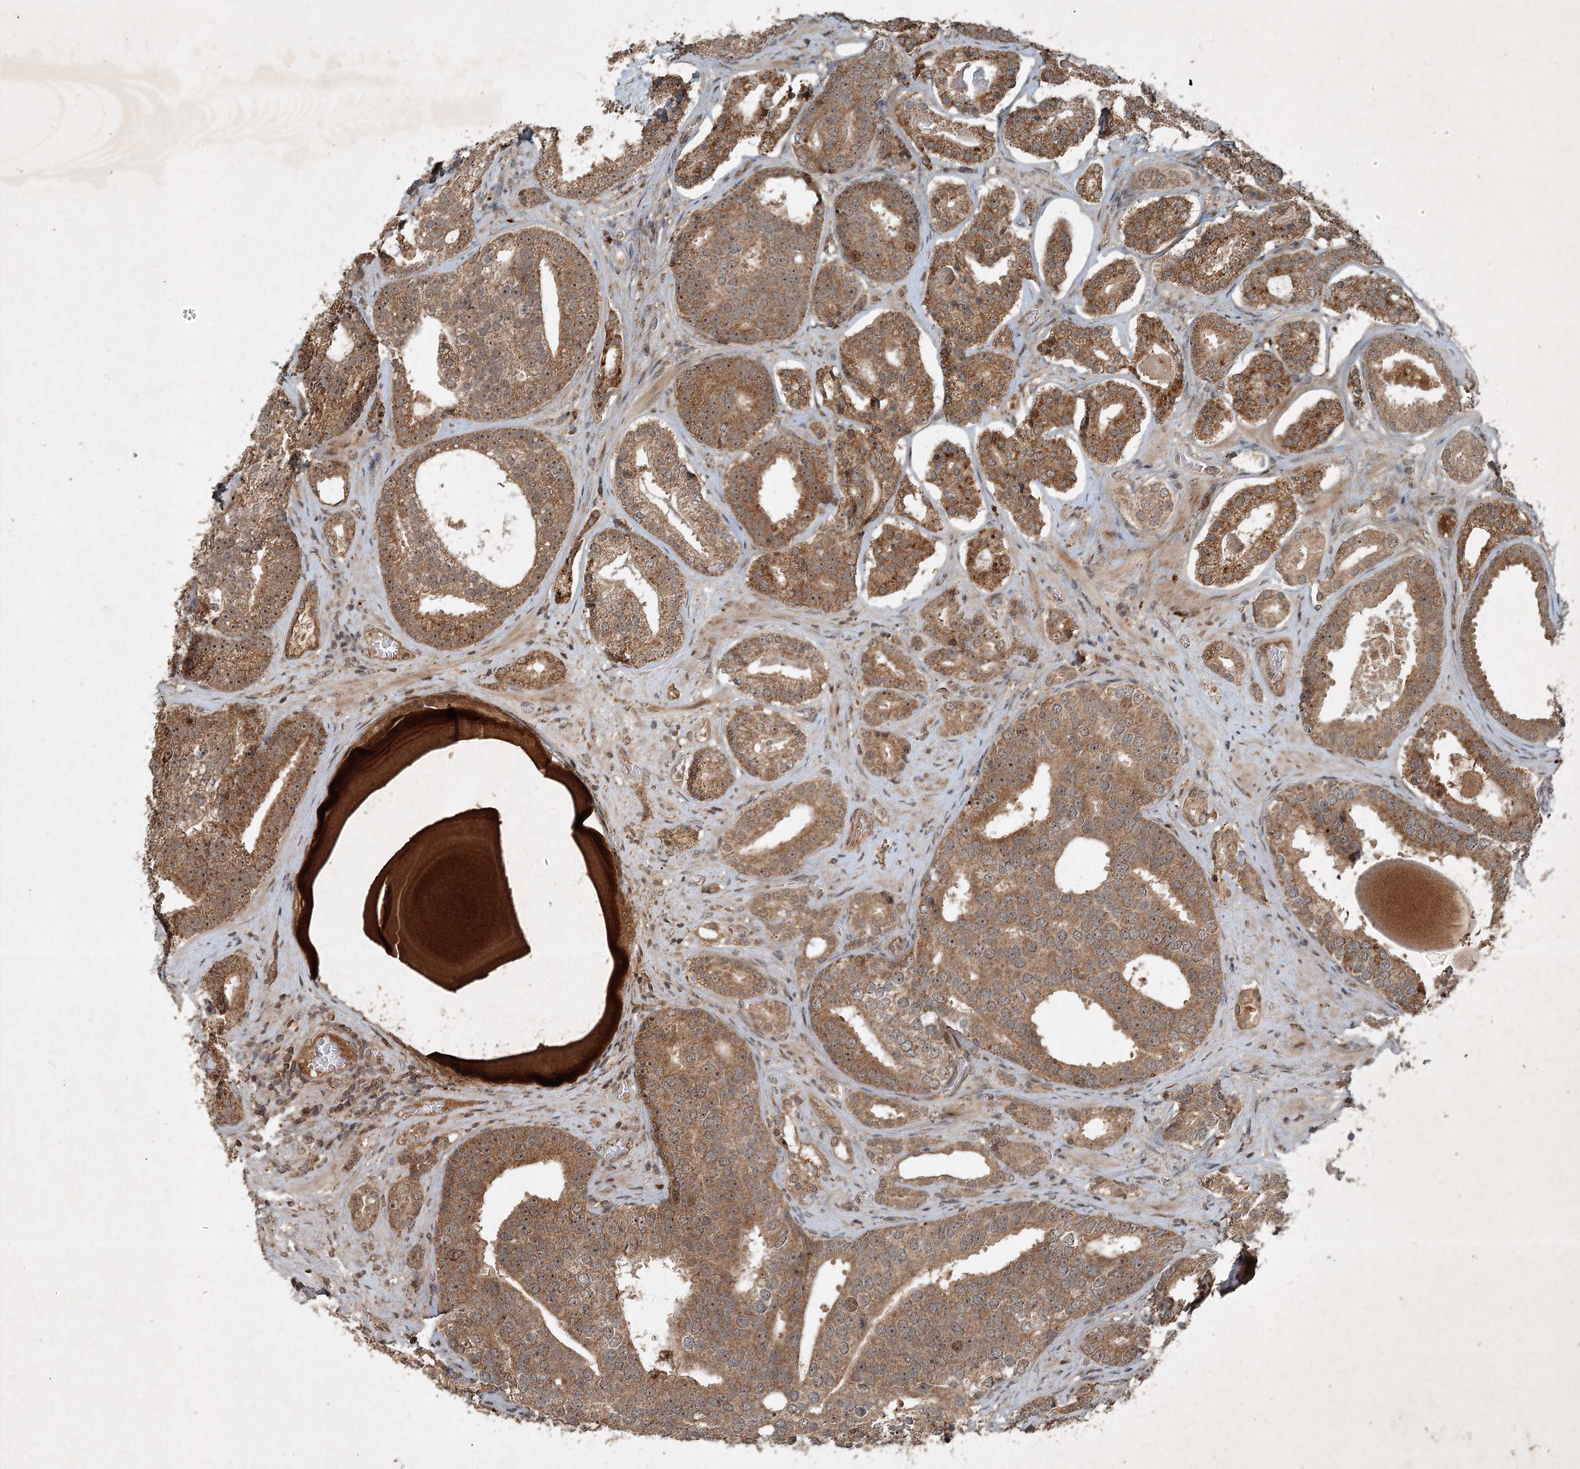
{"staining": {"intensity": "moderate", "quantity": ">75%", "location": "cytoplasmic/membranous"}, "tissue": "prostate cancer", "cell_type": "Tumor cells", "image_type": "cancer", "snomed": [{"axis": "morphology", "description": "Adenocarcinoma, High grade"}, {"axis": "topography", "description": "Prostate"}], "caption": "Prostate high-grade adenocarcinoma tissue reveals moderate cytoplasmic/membranous positivity in about >75% of tumor cells", "gene": "UNC93A", "patient": {"sex": "male", "age": 60}}